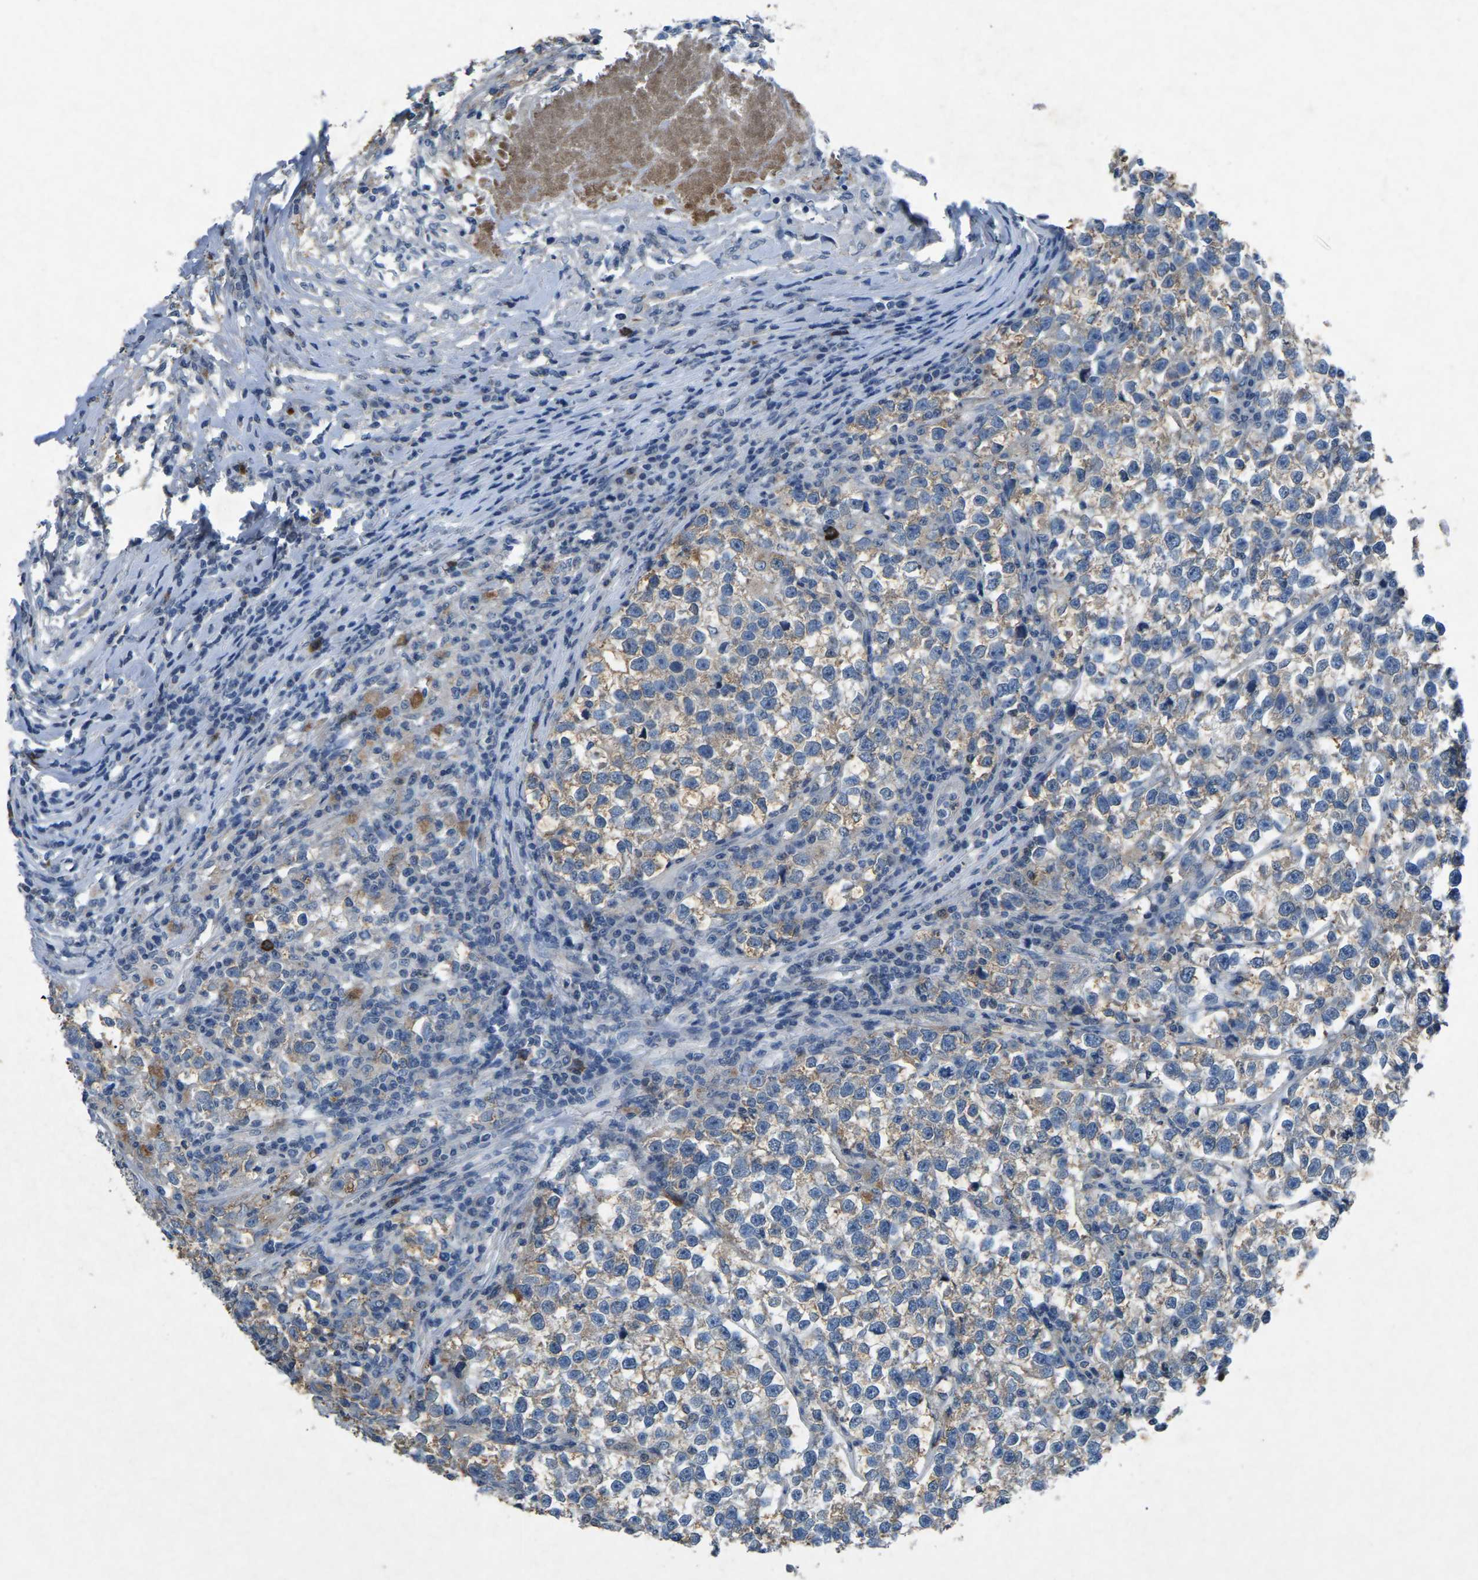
{"staining": {"intensity": "weak", "quantity": ">75%", "location": "cytoplasmic/membranous"}, "tissue": "testis cancer", "cell_type": "Tumor cells", "image_type": "cancer", "snomed": [{"axis": "morphology", "description": "Normal tissue, NOS"}, {"axis": "morphology", "description": "Seminoma, NOS"}, {"axis": "topography", "description": "Testis"}], "caption": "Approximately >75% of tumor cells in human testis seminoma display weak cytoplasmic/membranous protein positivity as visualized by brown immunohistochemical staining.", "gene": "PLG", "patient": {"sex": "male", "age": 43}}